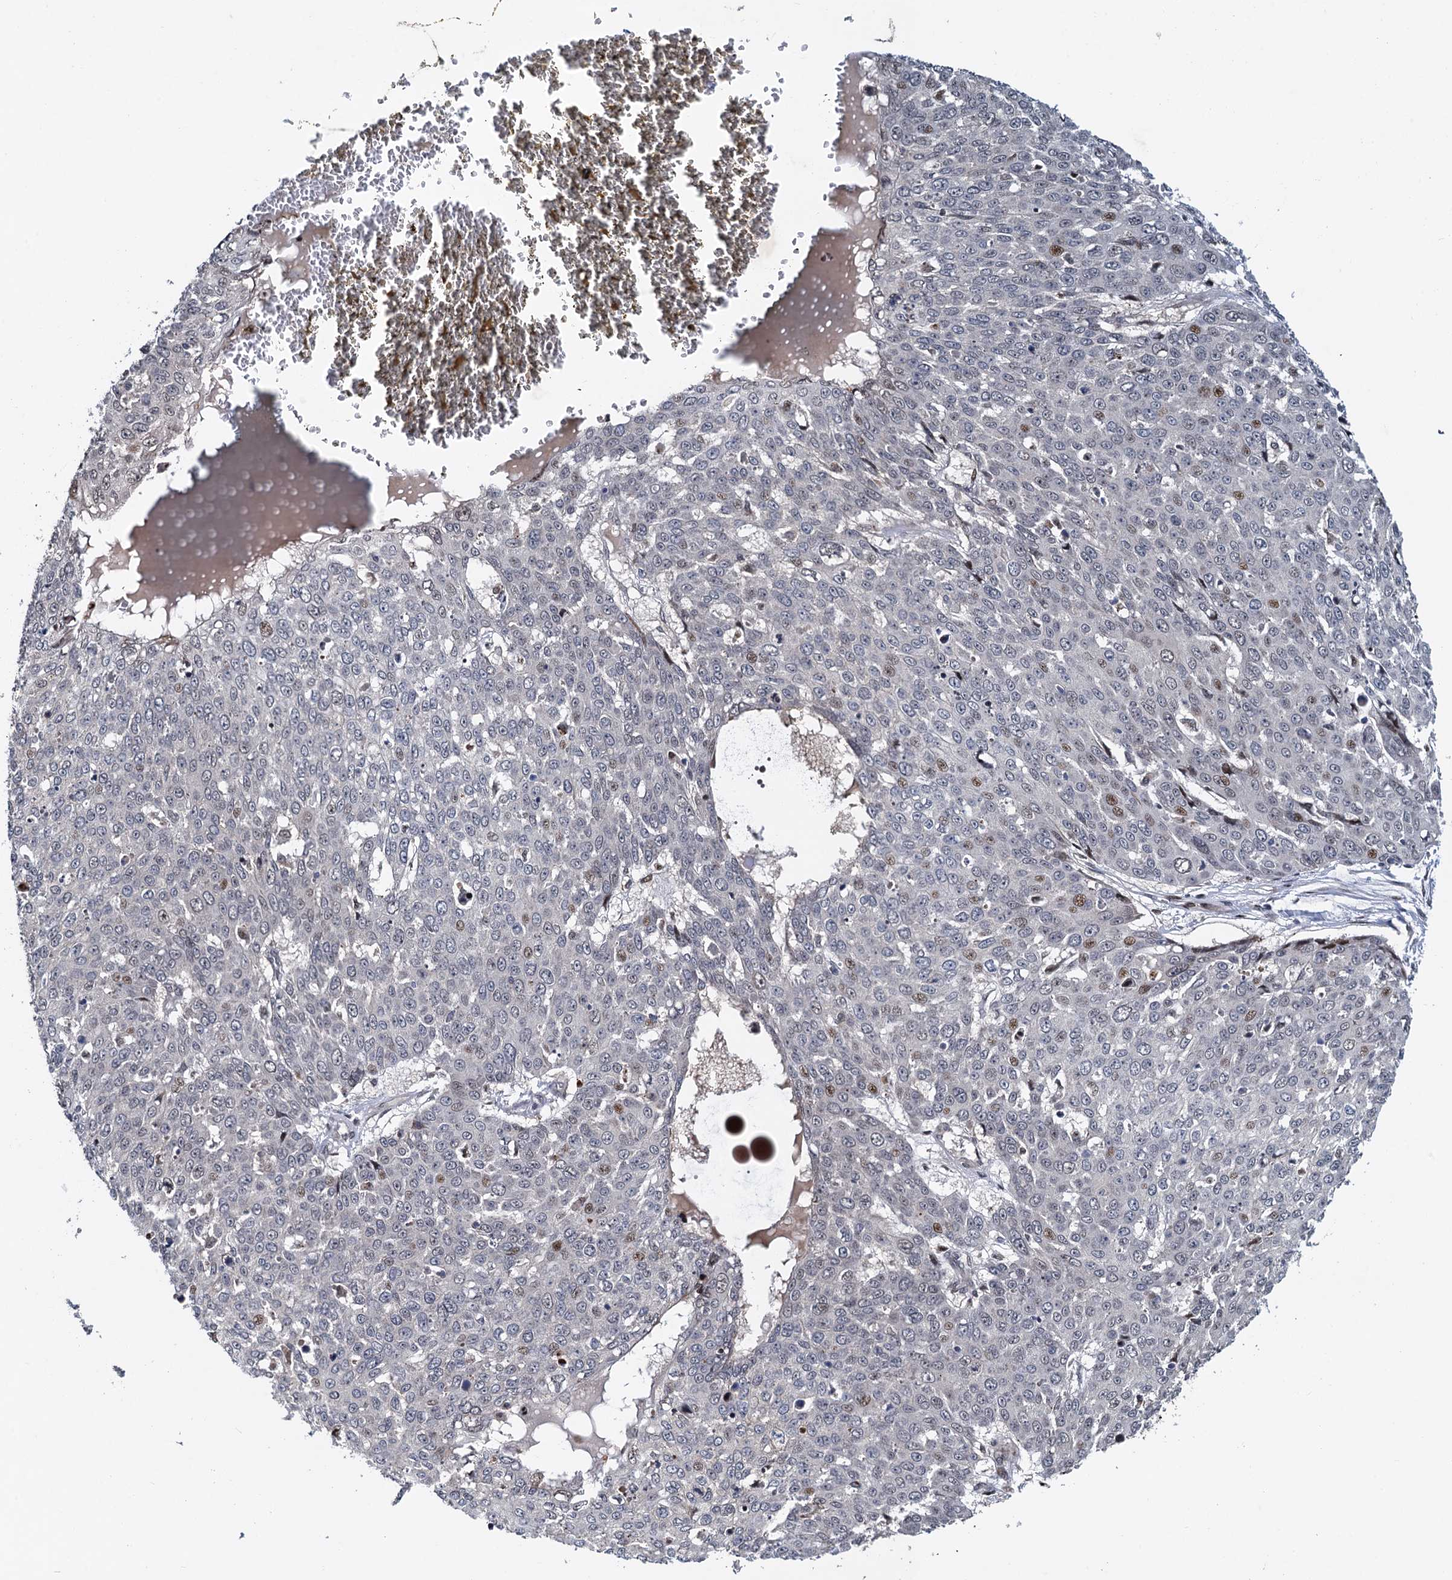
{"staining": {"intensity": "negative", "quantity": "none", "location": "none"}, "tissue": "skin cancer", "cell_type": "Tumor cells", "image_type": "cancer", "snomed": [{"axis": "morphology", "description": "Squamous cell carcinoma, NOS"}, {"axis": "topography", "description": "Skin"}], "caption": "This photomicrograph is of skin cancer stained with immunohistochemistry (IHC) to label a protein in brown with the nuclei are counter-stained blue. There is no staining in tumor cells.", "gene": "ATOSA", "patient": {"sex": "male", "age": 71}}